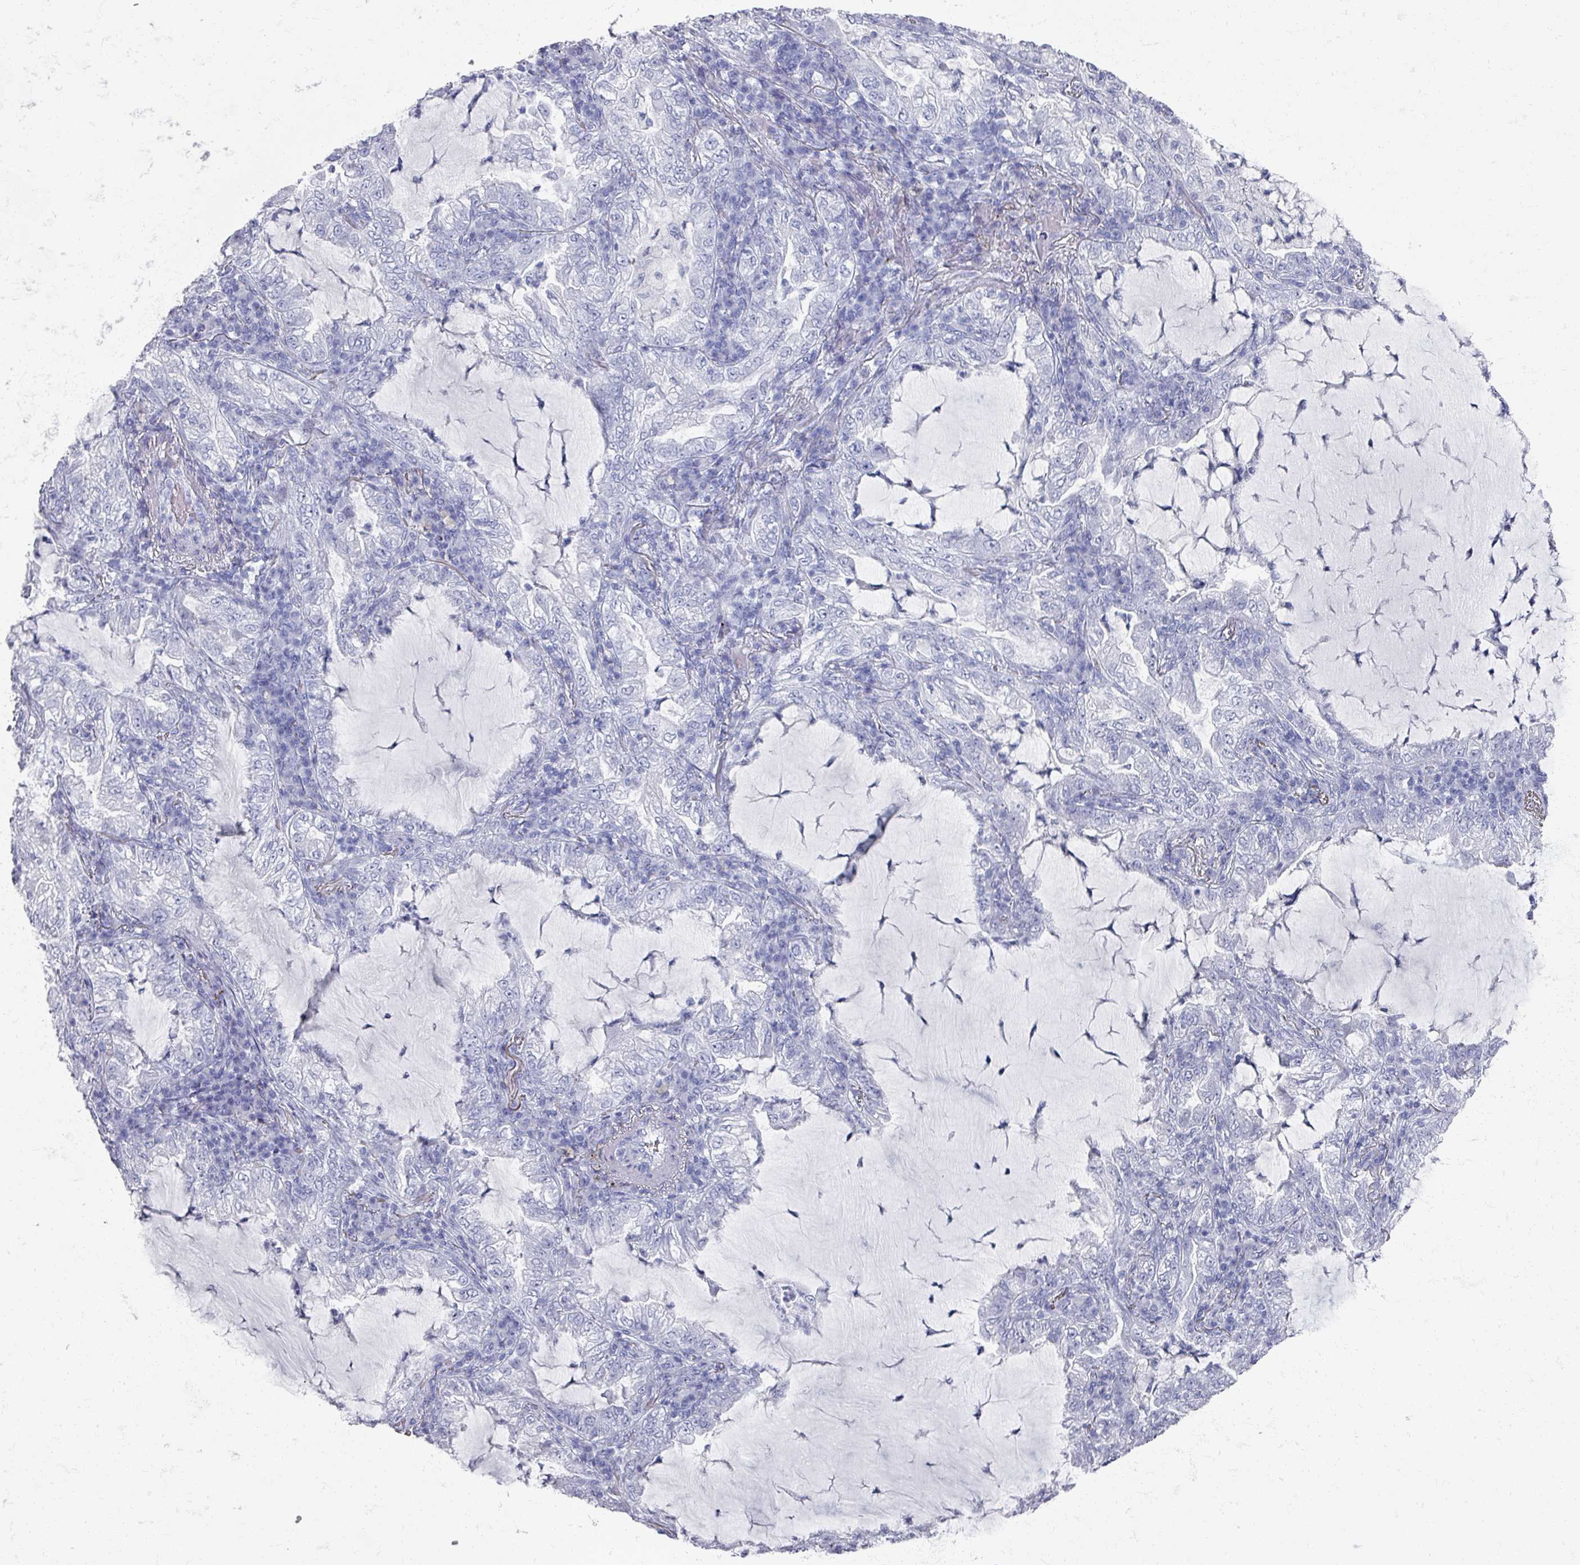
{"staining": {"intensity": "negative", "quantity": "none", "location": "none"}, "tissue": "lung cancer", "cell_type": "Tumor cells", "image_type": "cancer", "snomed": [{"axis": "morphology", "description": "Adenocarcinoma, NOS"}, {"axis": "topography", "description": "Lung"}], "caption": "There is no significant staining in tumor cells of lung adenocarcinoma. Nuclei are stained in blue.", "gene": "OMG", "patient": {"sex": "female", "age": 73}}